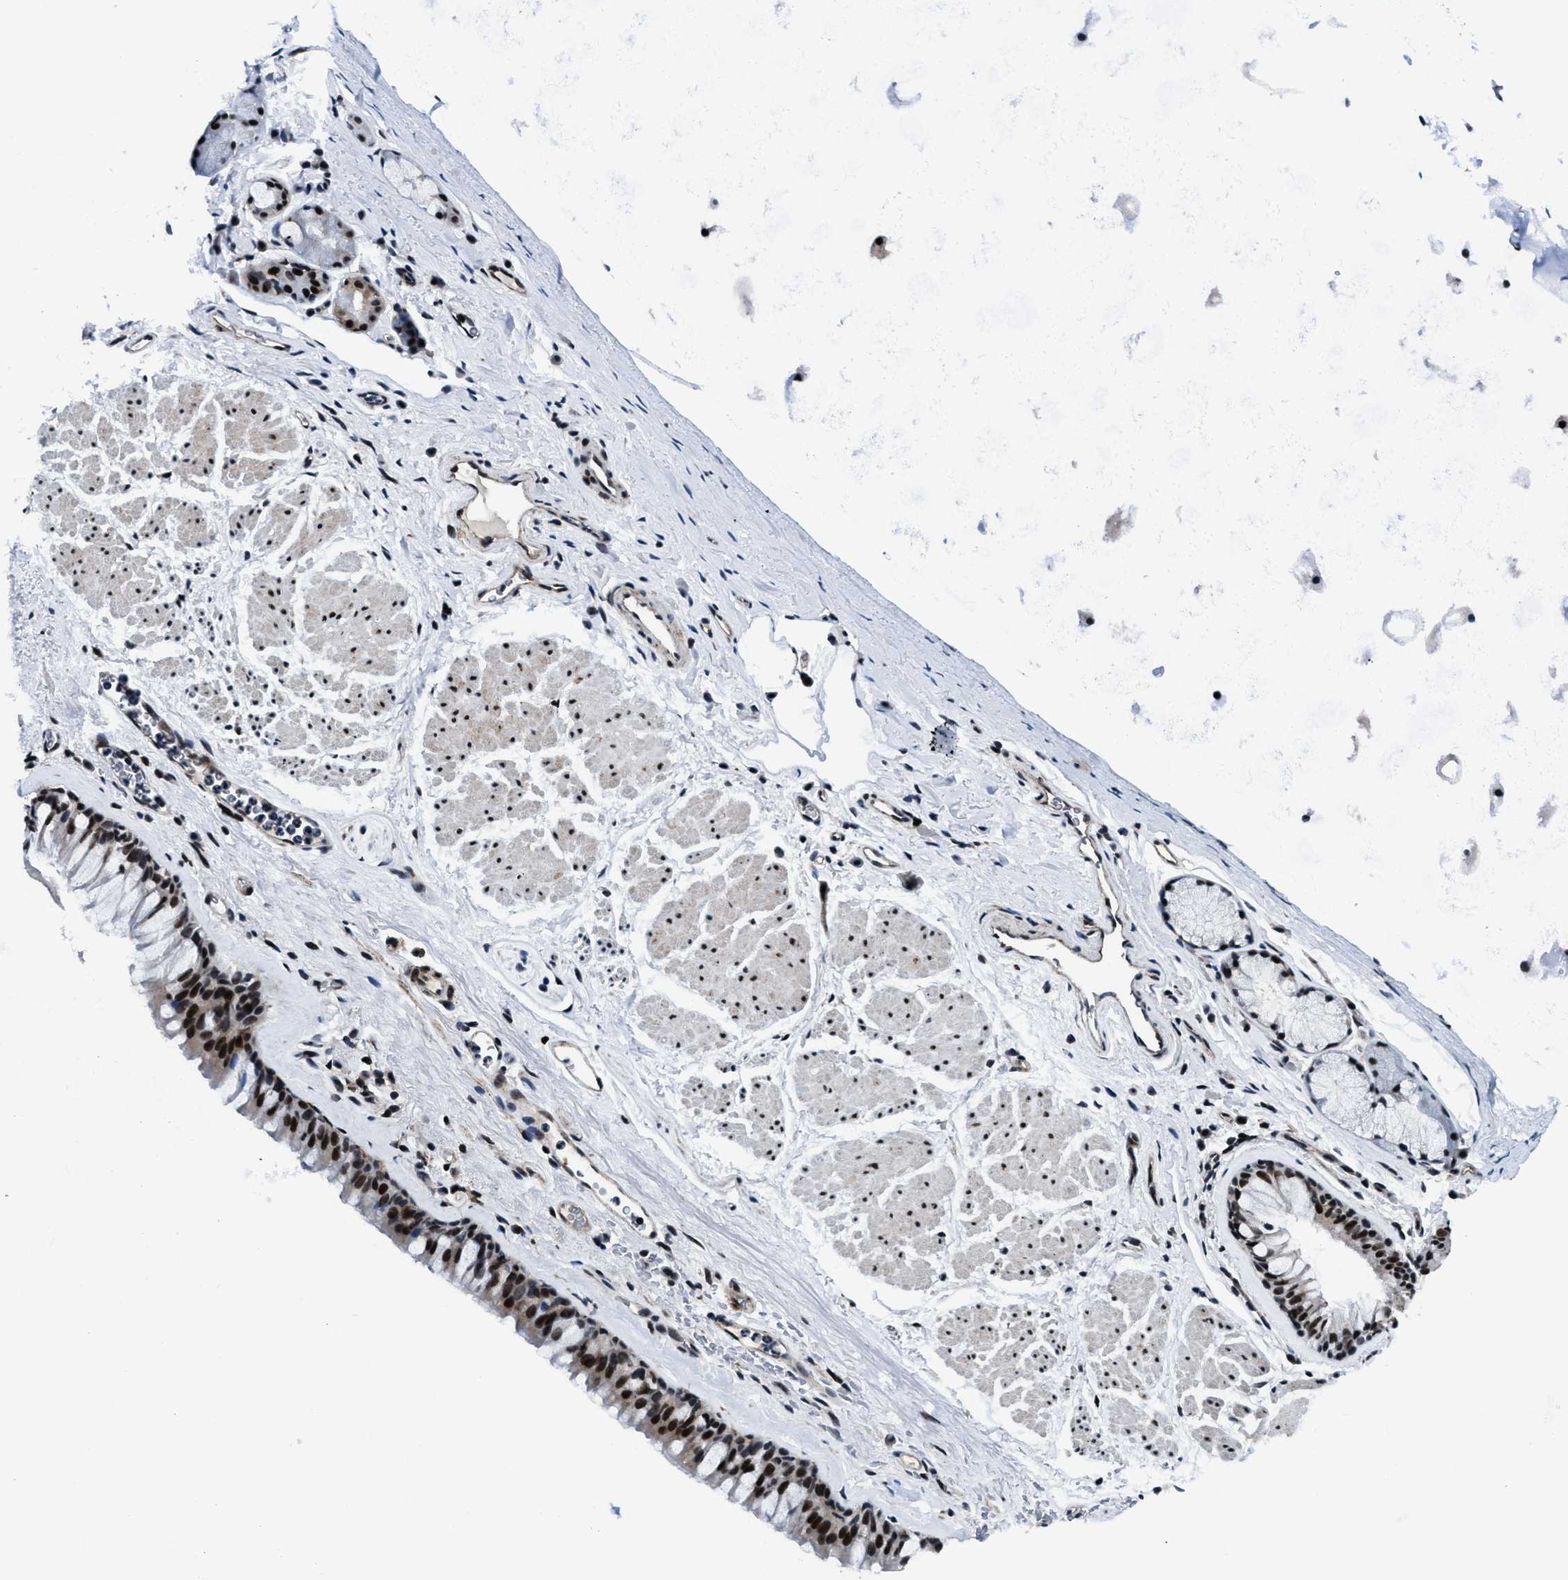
{"staining": {"intensity": "strong", "quantity": ">75%", "location": "nuclear"}, "tissue": "bronchus", "cell_type": "Respiratory epithelial cells", "image_type": "normal", "snomed": [{"axis": "morphology", "description": "Normal tissue, NOS"}, {"axis": "topography", "description": "Cartilage tissue"}, {"axis": "topography", "description": "Bronchus"}], "caption": "The photomicrograph reveals a brown stain indicating the presence of a protein in the nuclear of respiratory epithelial cells in bronchus. The protein of interest is shown in brown color, while the nuclei are stained blue.", "gene": "SMARCB1", "patient": {"sex": "female", "age": 53}}